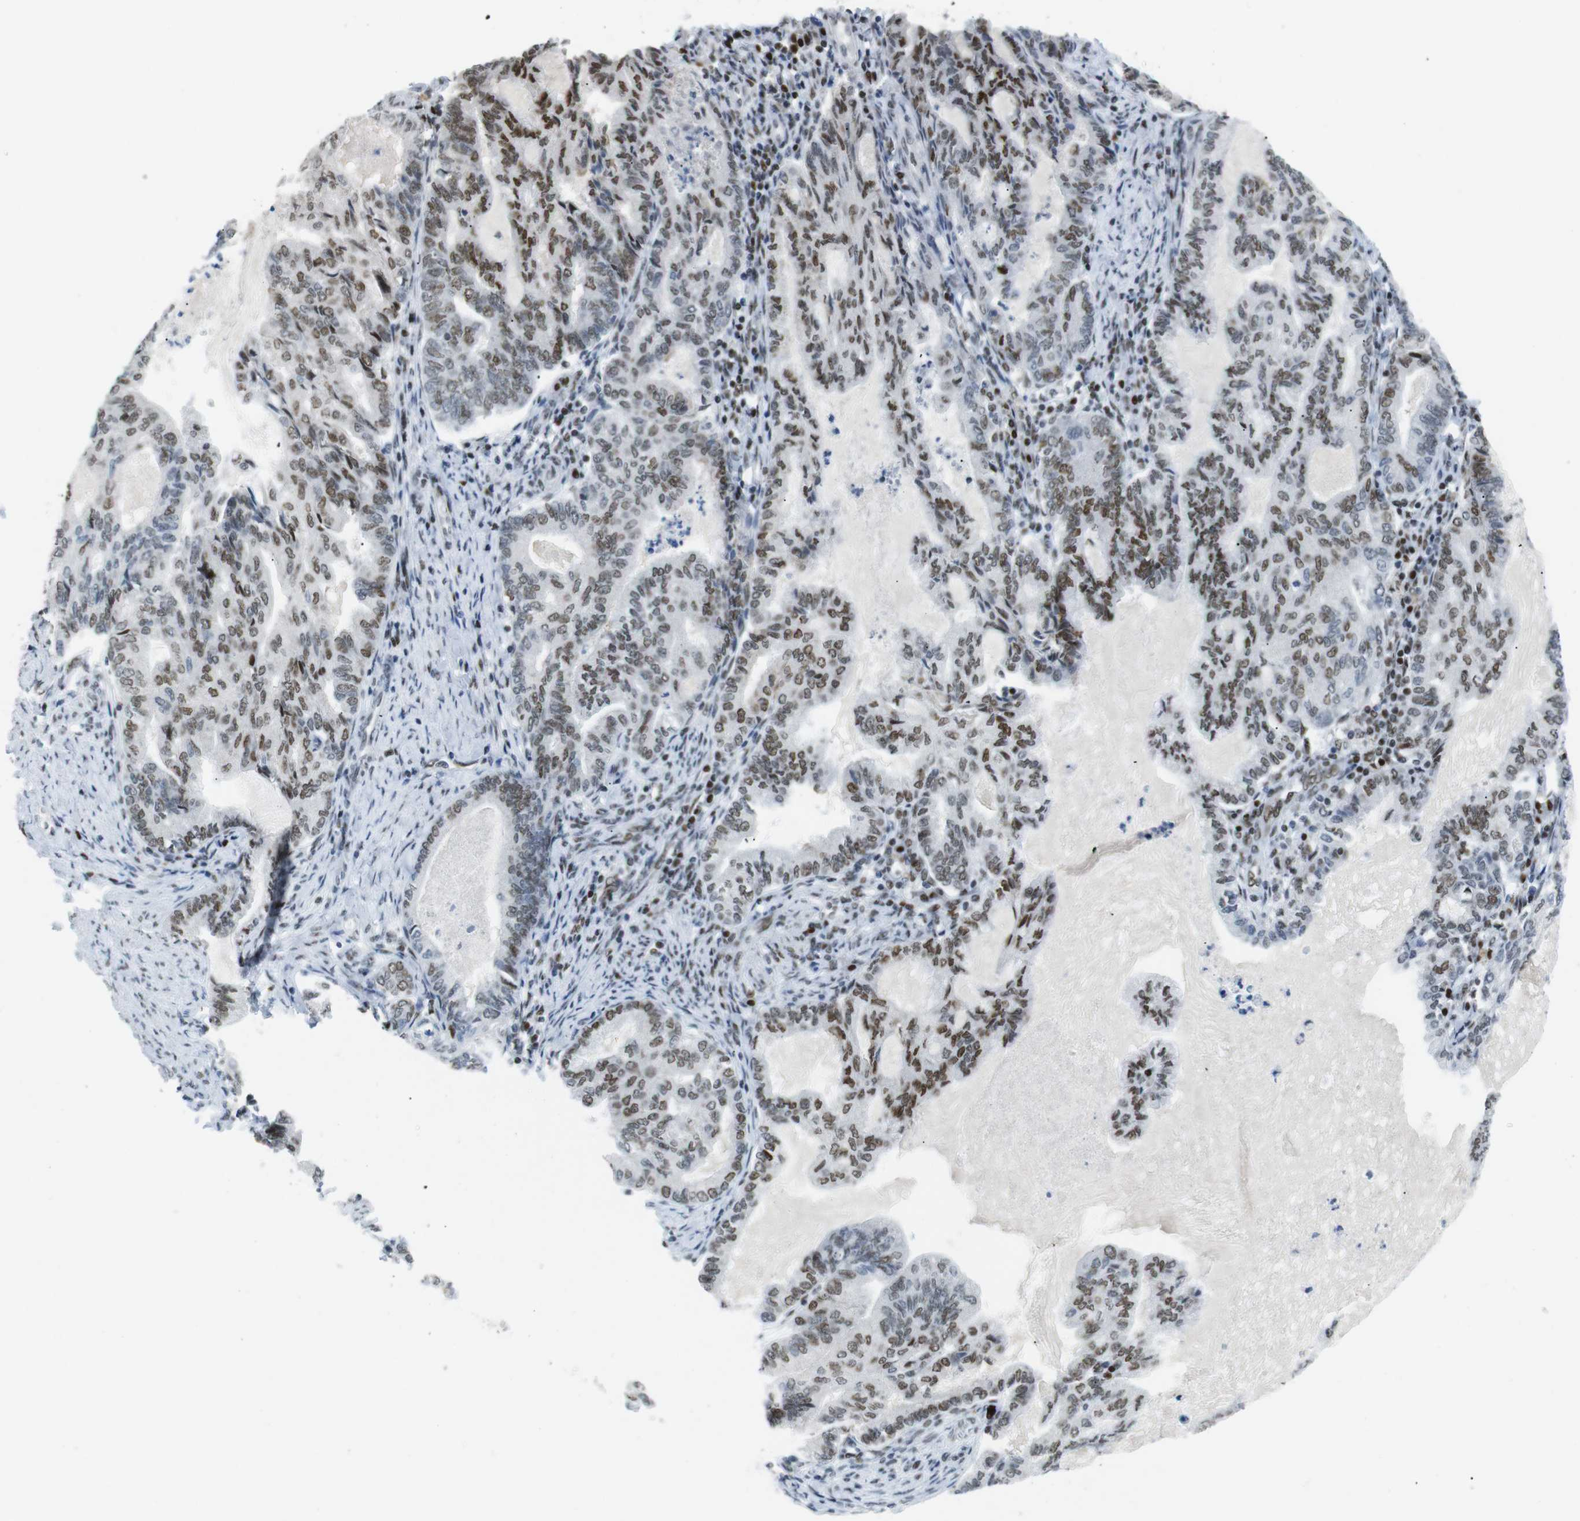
{"staining": {"intensity": "moderate", "quantity": ">75%", "location": "nuclear"}, "tissue": "endometrial cancer", "cell_type": "Tumor cells", "image_type": "cancer", "snomed": [{"axis": "morphology", "description": "Adenocarcinoma, NOS"}, {"axis": "topography", "description": "Endometrium"}], "caption": "Immunohistochemistry (DAB (3,3'-diaminobenzidine)) staining of endometrial adenocarcinoma displays moderate nuclear protein positivity in approximately >75% of tumor cells. The protein is stained brown, and the nuclei are stained in blue (DAB IHC with brightfield microscopy, high magnification).", "gene": "RIOX2", "patient": {"sex": "female", "age": 86}}